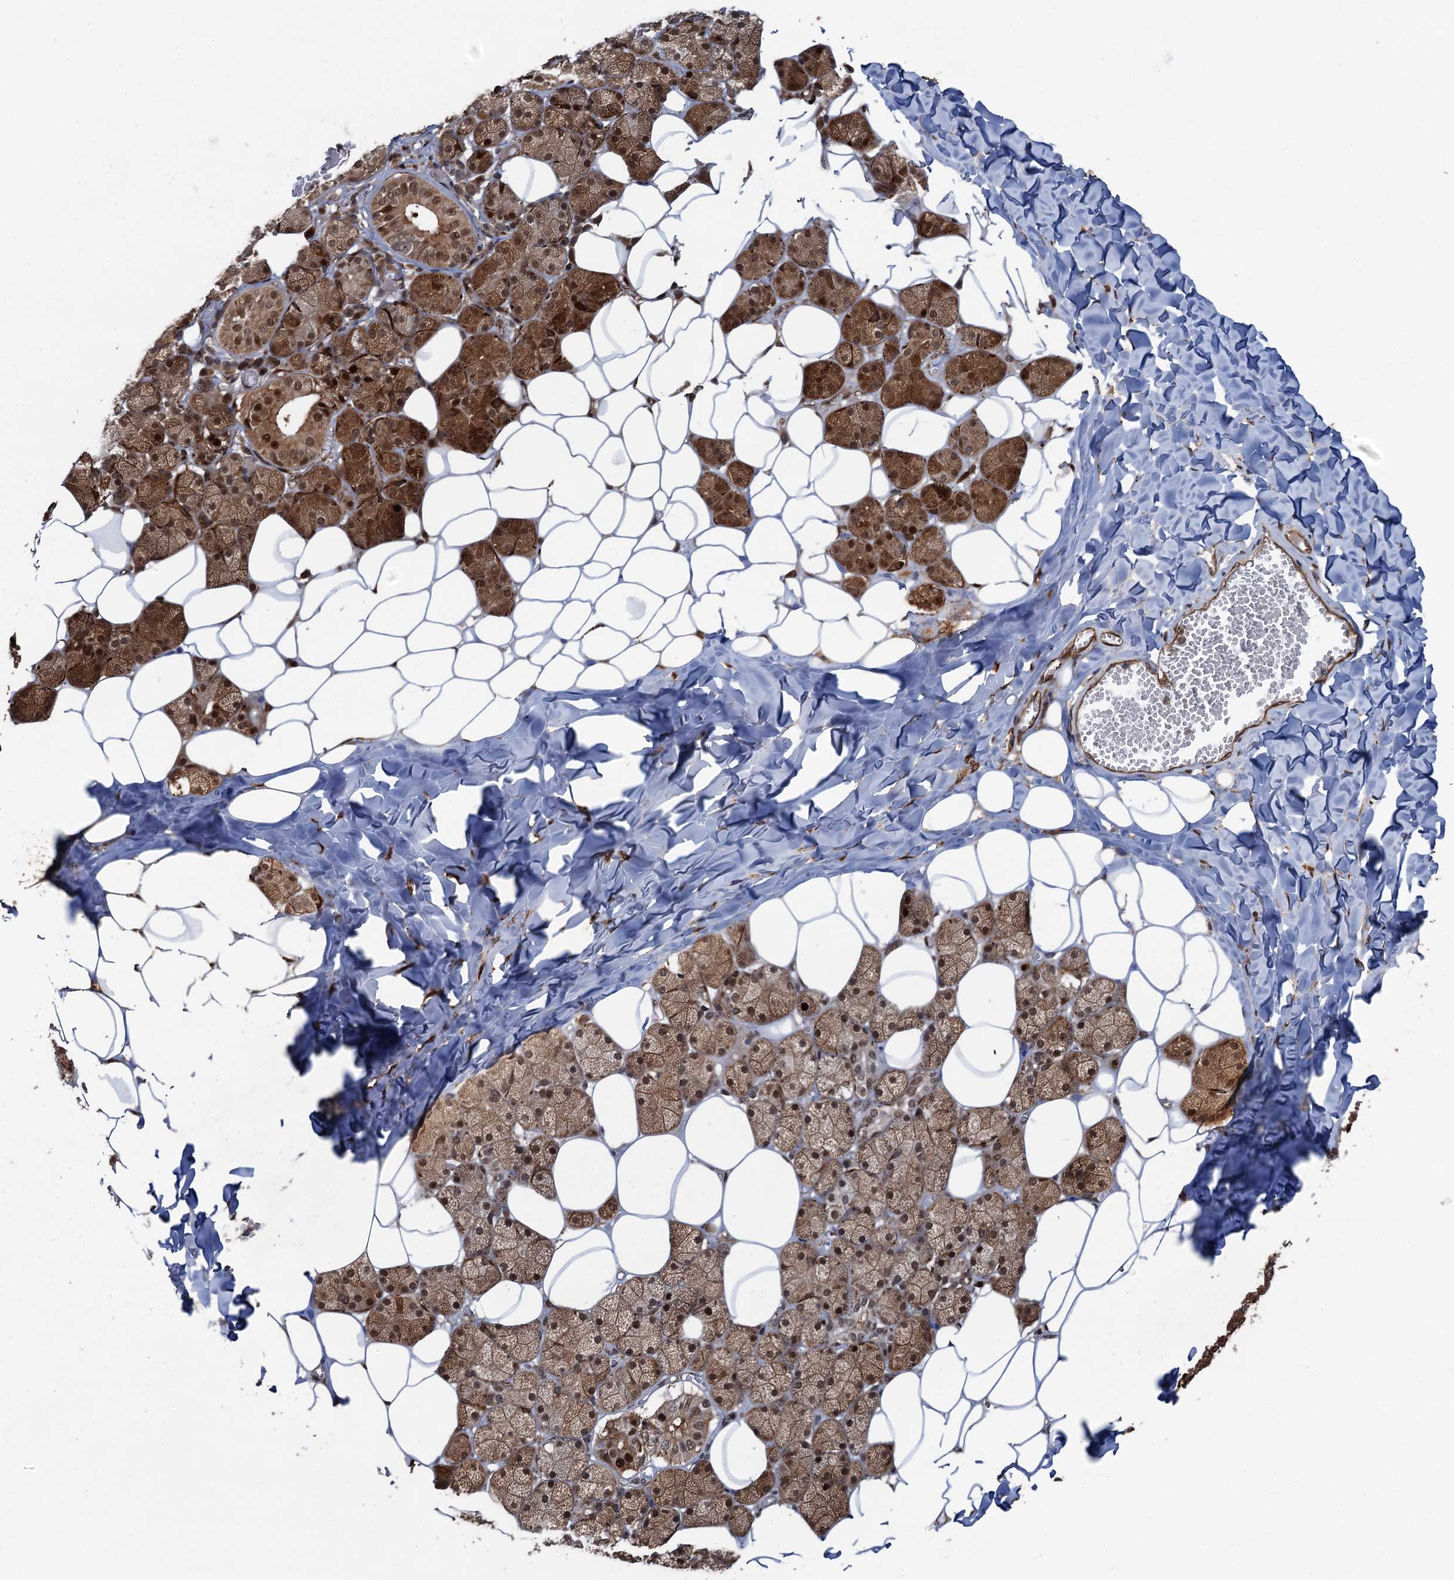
{"staining": {"intensity": "strong", "quantity": "25%-75%", "location": "cytoplasmic/membranous,nuclear"}, "tissue": "salivary gland", "cell_type": "Glandular cells", "image_type": "normal", "snomed": [{"axis": "morphology", "description": "Normal tissue, NOS"}, {"axis": "topography", "description": "Salivary gland"}], "caption": "The histopathology image shows a brown stain indicating the presence of a protein in the cytoplasmic/membranous,nuclear of glandular cells in salivary gland.", "gene": "SNRNP25", "patient": {"sex": "female", "age": 33}}